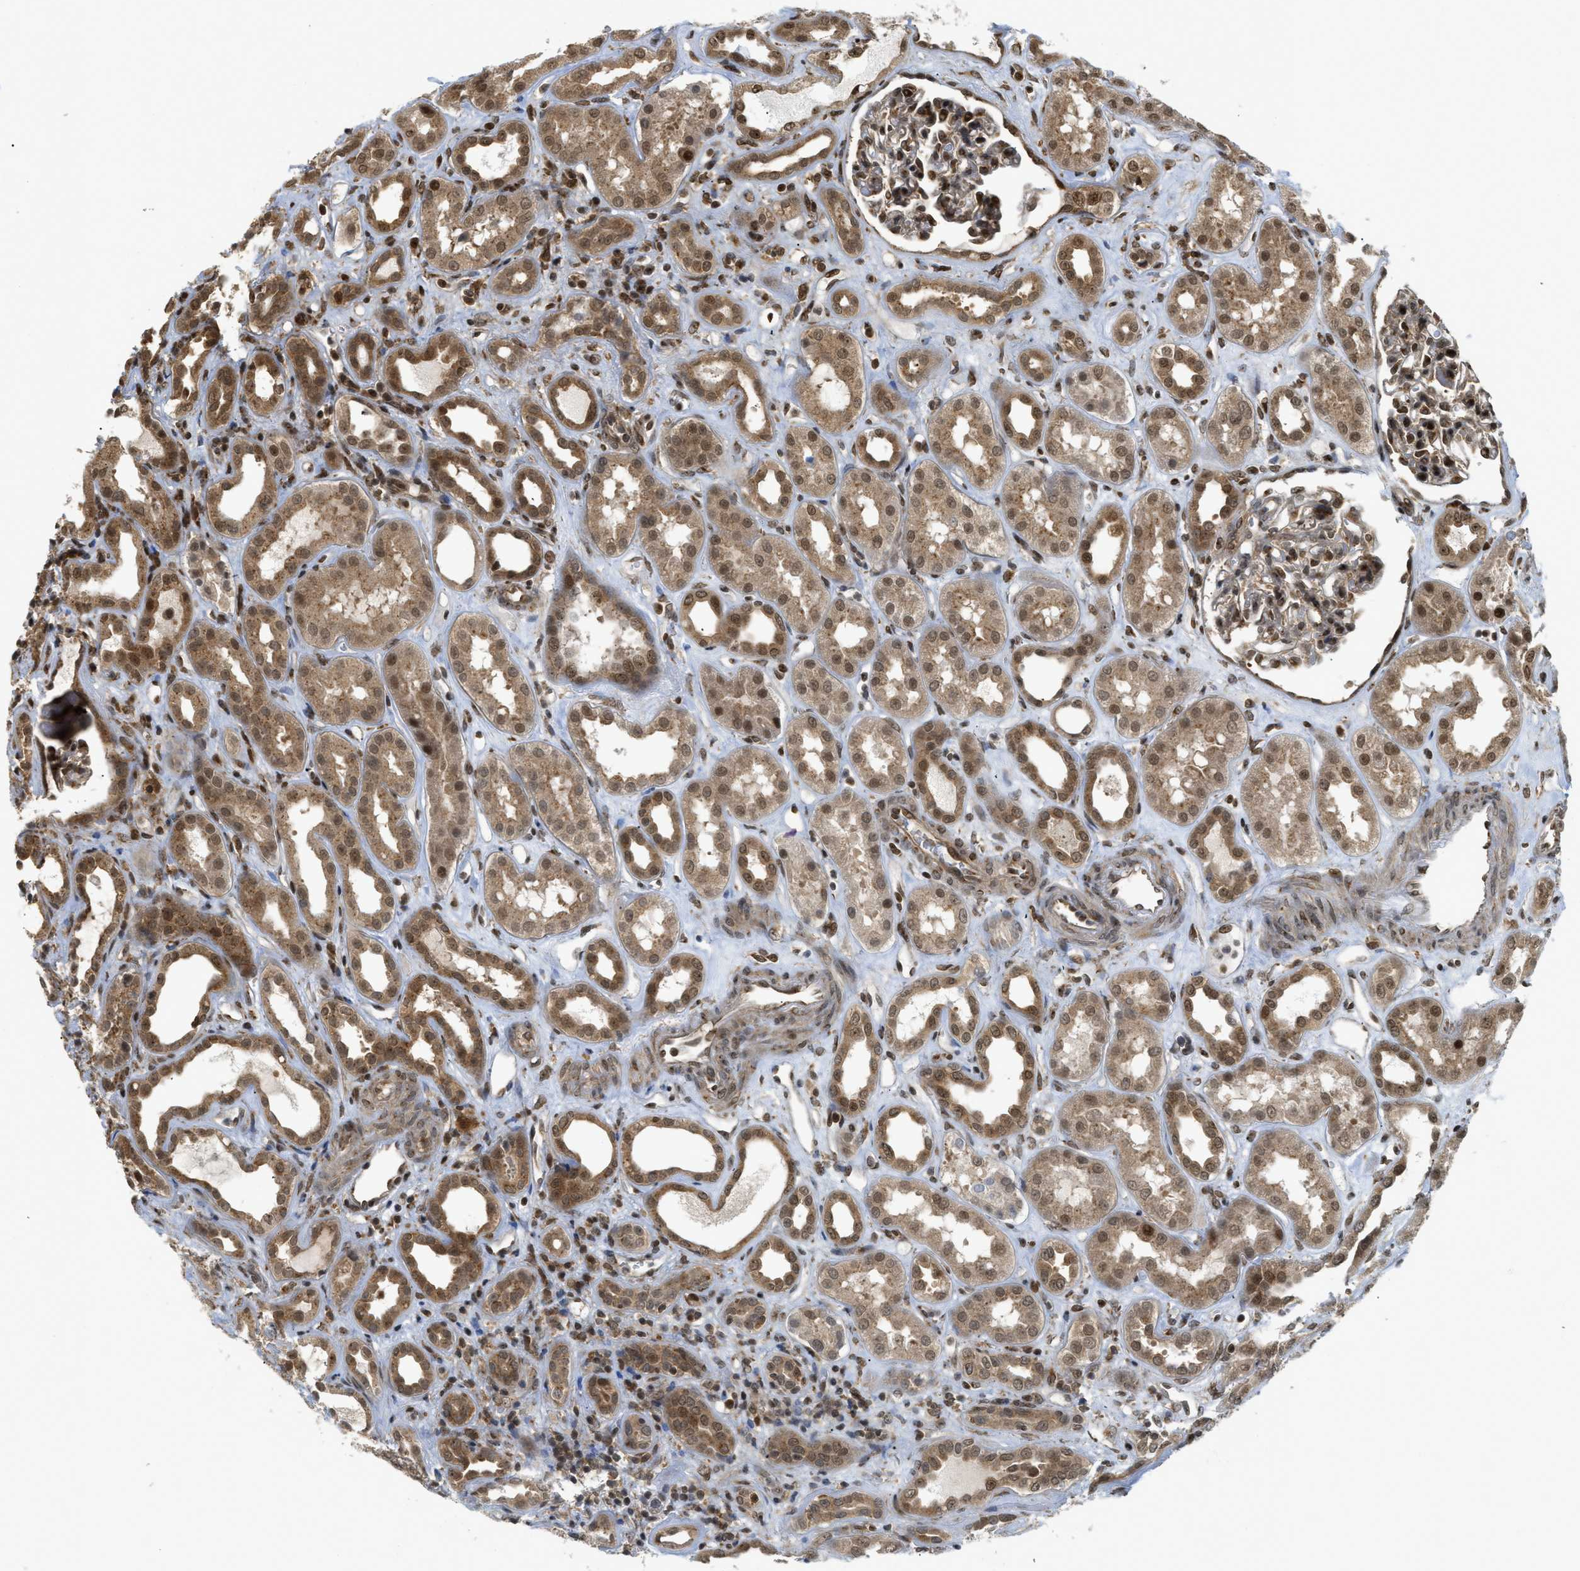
{"staining": {"intensity": "strong", "quantity": "25%-75%", "location": "cytoplasmic/membranous,nuclear"}, "tissue": "kidney", "cell_type": "Cells in glomeruli", "image_type": "normal", "snomed": [{"axis": "morphology", "description": "Normal tissue, NOS"}, {"axis": "topography", "description": "Kidney"}], "caption": "Brown immunohistochemical staining in normal kidney reveals strong cytoplasmic/membranous,nuclear expression in approximately 25%-75% of cells in glomeruli.", "gene": "TACC1", "patient": {"sex": "male", "age": 59}}